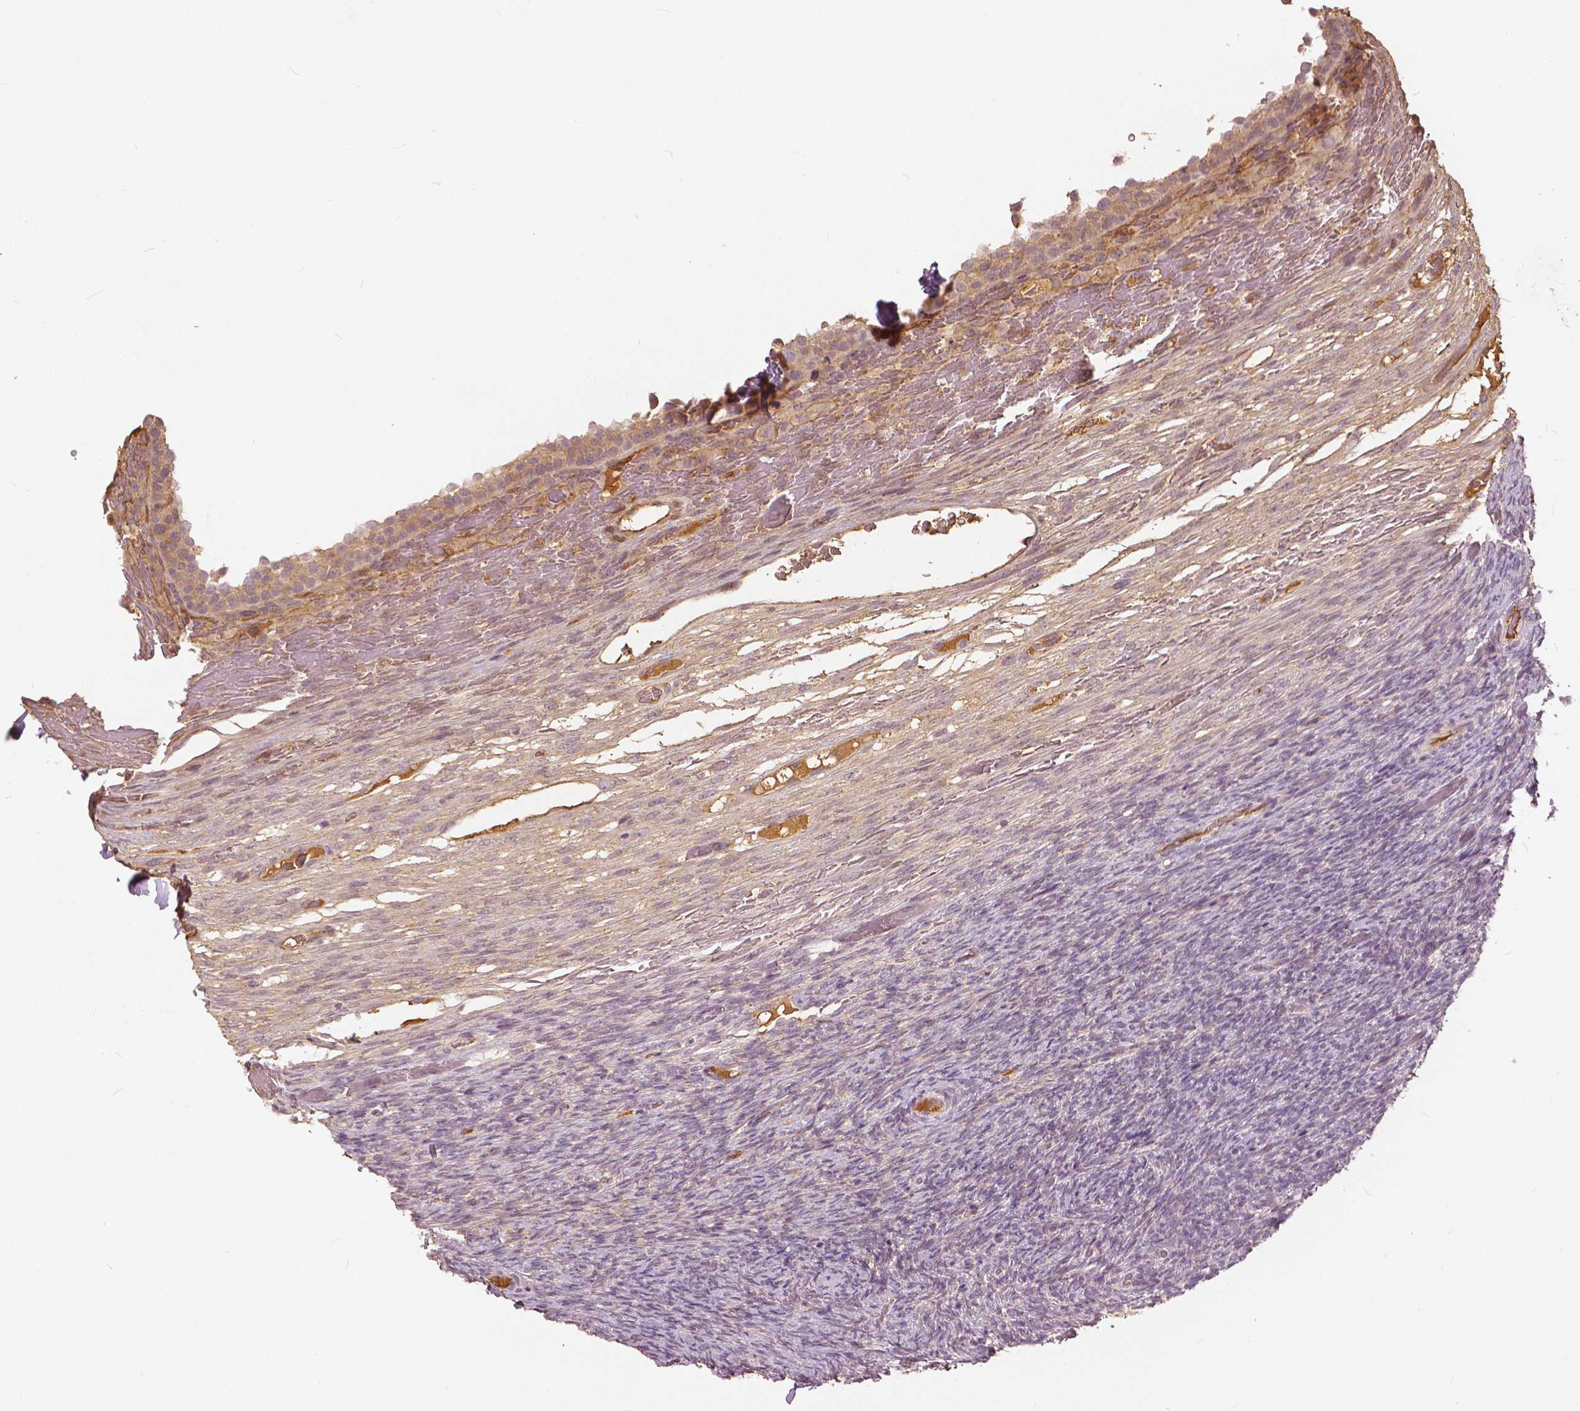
{"staining": {"intensity": "weak", "quantity": ">75%", "location": "cytoplasmic/membranous,nuclear"}, "tissue": "ovary", "cell_type": "Follicle cells", "image_type": "normal", "snomed": [{"axis": "morphology", "description": "Normal tissue, NOS"}, {"axis": "topography", "description": "Ovary"}], "caption": "A low amount of weak cytoplasmic/membranous,nuclear positivity is seen in approximately >75% of follicle cells in normal ovary.", "gene": "ANGPTL4", "patient": {"sex": "female", "age": 34}}